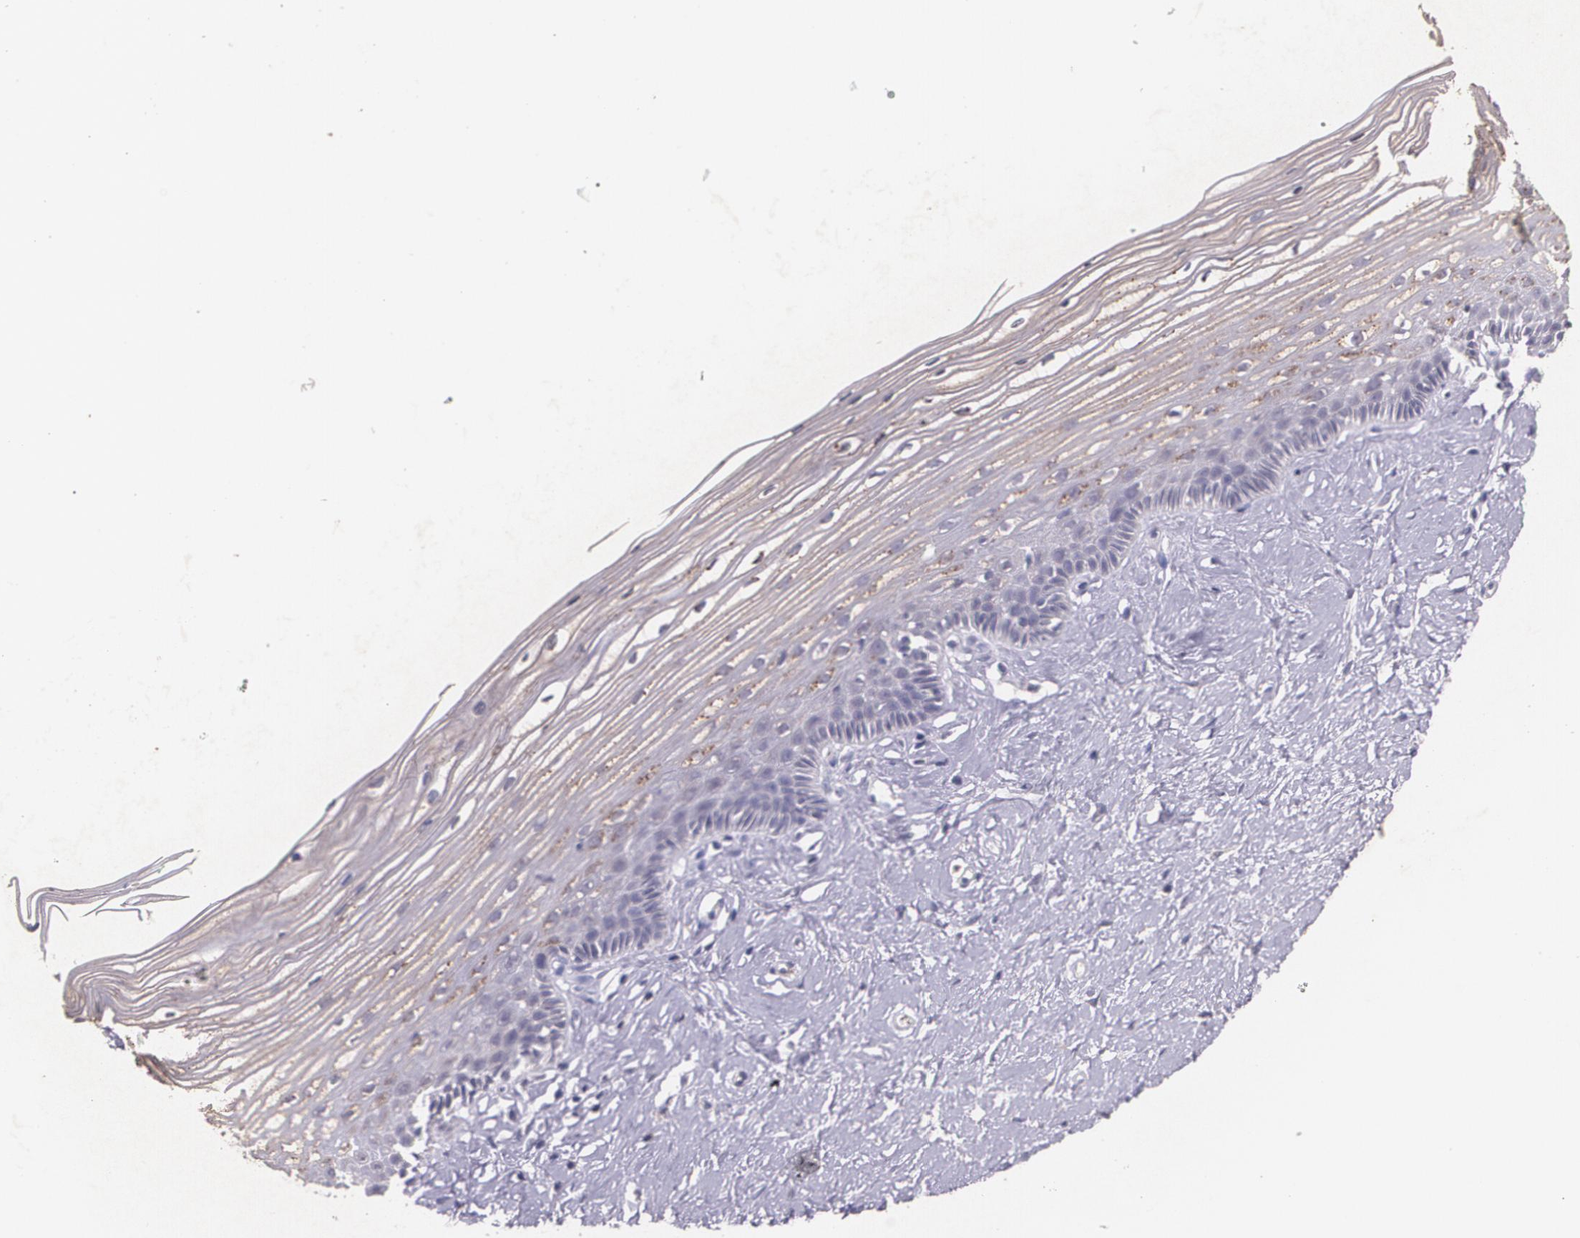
{"staining": {"intensity": "moderate", "quantity": ">75%", "location": "cytoplasmic/membranous"}, "tissue": "cervix", "cell_type": "Glandular cells", "image_type": "normal", "snomed": [{"axis": "morphology", "description": "Normal tissue, NOS"}, {"axis": "topography", "description": "Cervix"}], "caption": "Human cervix stained for a protein (brown) demonstrates moderate cytoplasmic/membranous positive staining in about >75% of glandular cells.", "gene": "TM4SF1", "patient": {"sex": "female", "age": 40}}